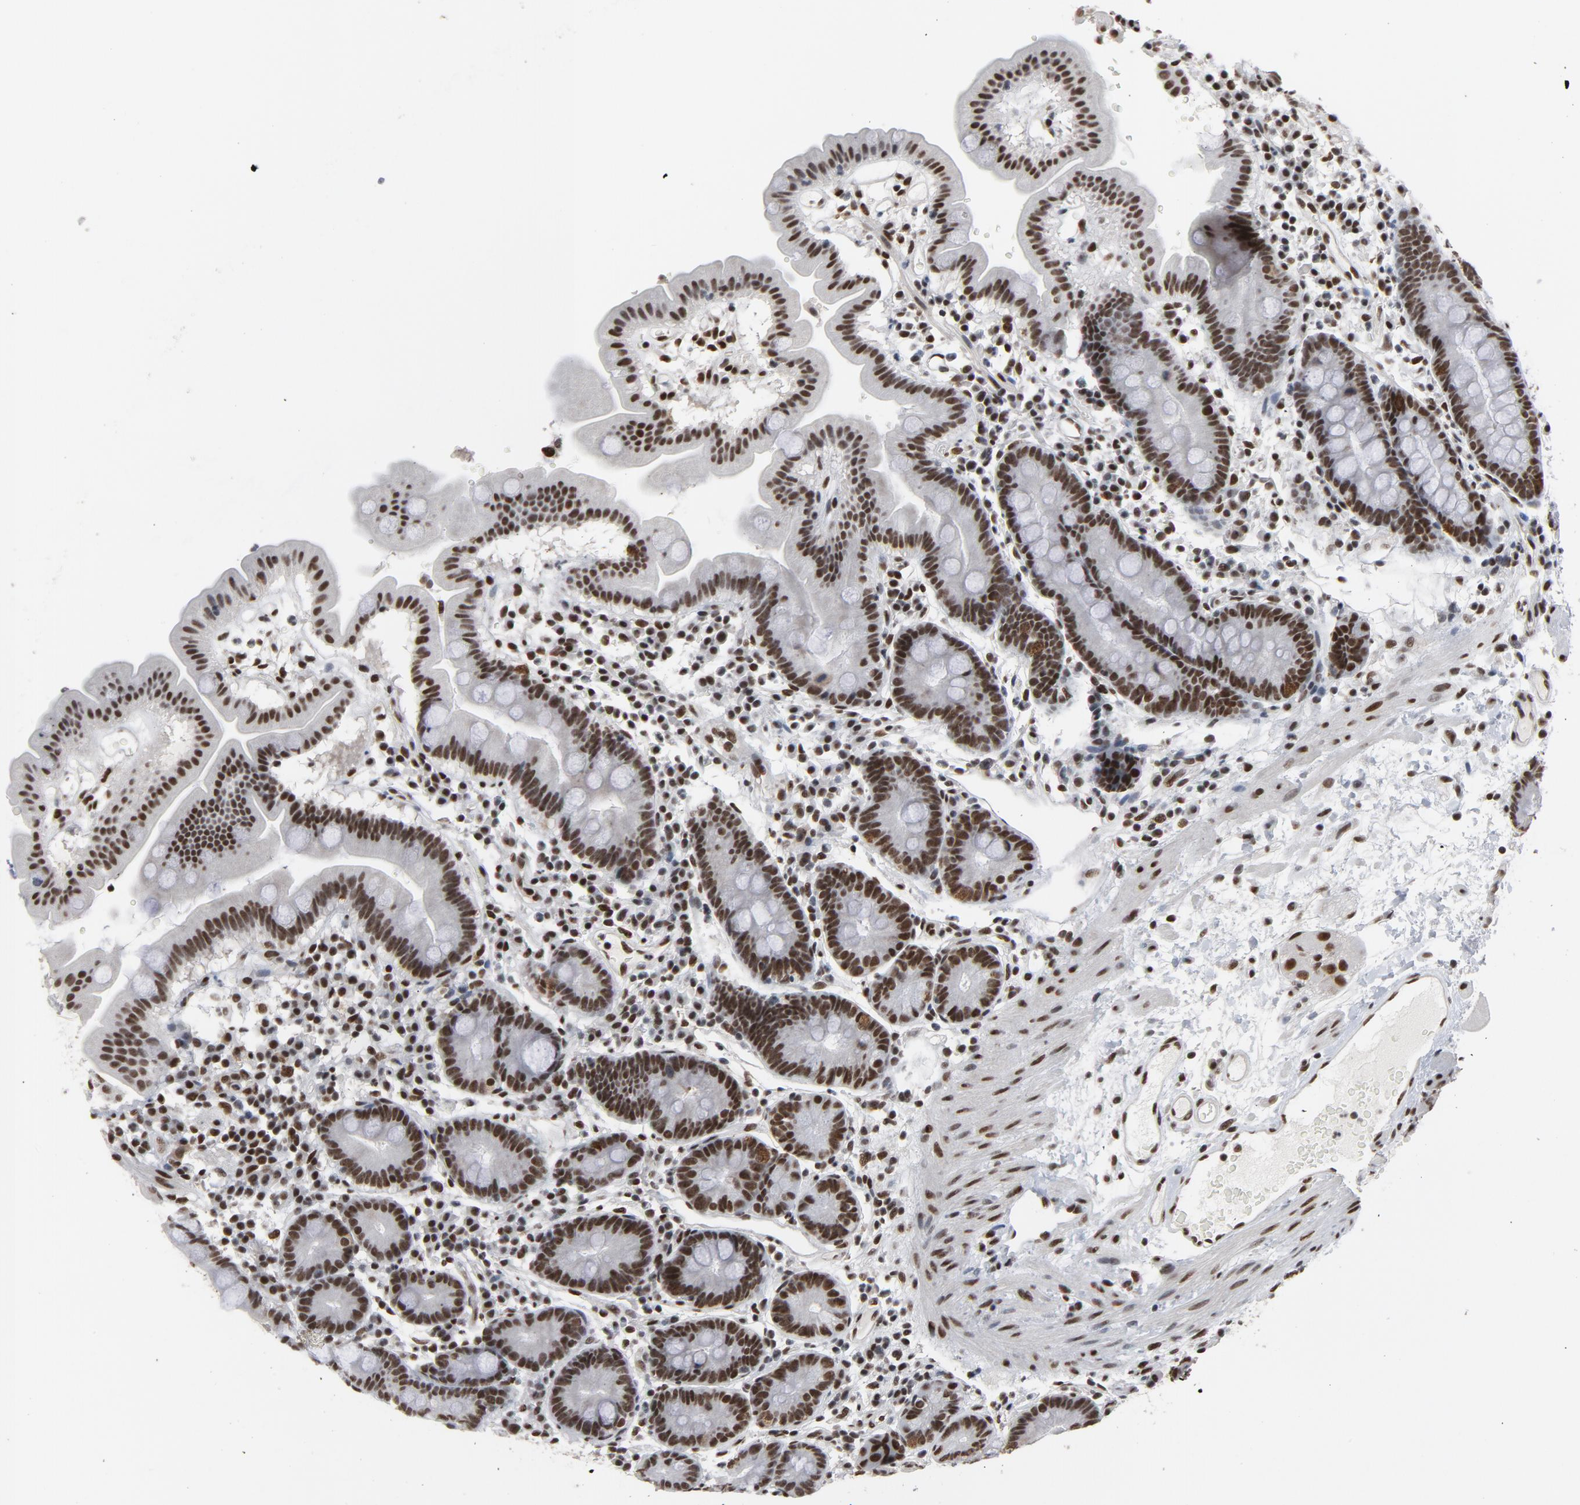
{"staining": {"intensity": "moderate", "quantity": ">75%", "location": "nuclear"}, "tissue": "duodenum", "cell_type": "Glandular cells", "image_type": "normal", "snomed": [{"axis": "morphology", "description": "Normal tissue, NOS"}, {"axis": "topography", "description": "Duodenum"}], "caption": "Protein staining of unremarkable duodenum exhibits moderate nuclear expression in about >75% of glandular cells. (DAB (3,3'-diaminobenzidine) = brown stain, brightfield microscopy at high magnification).", "gene": "MRE11", "patient": {"sex": "male", "age": 50}}